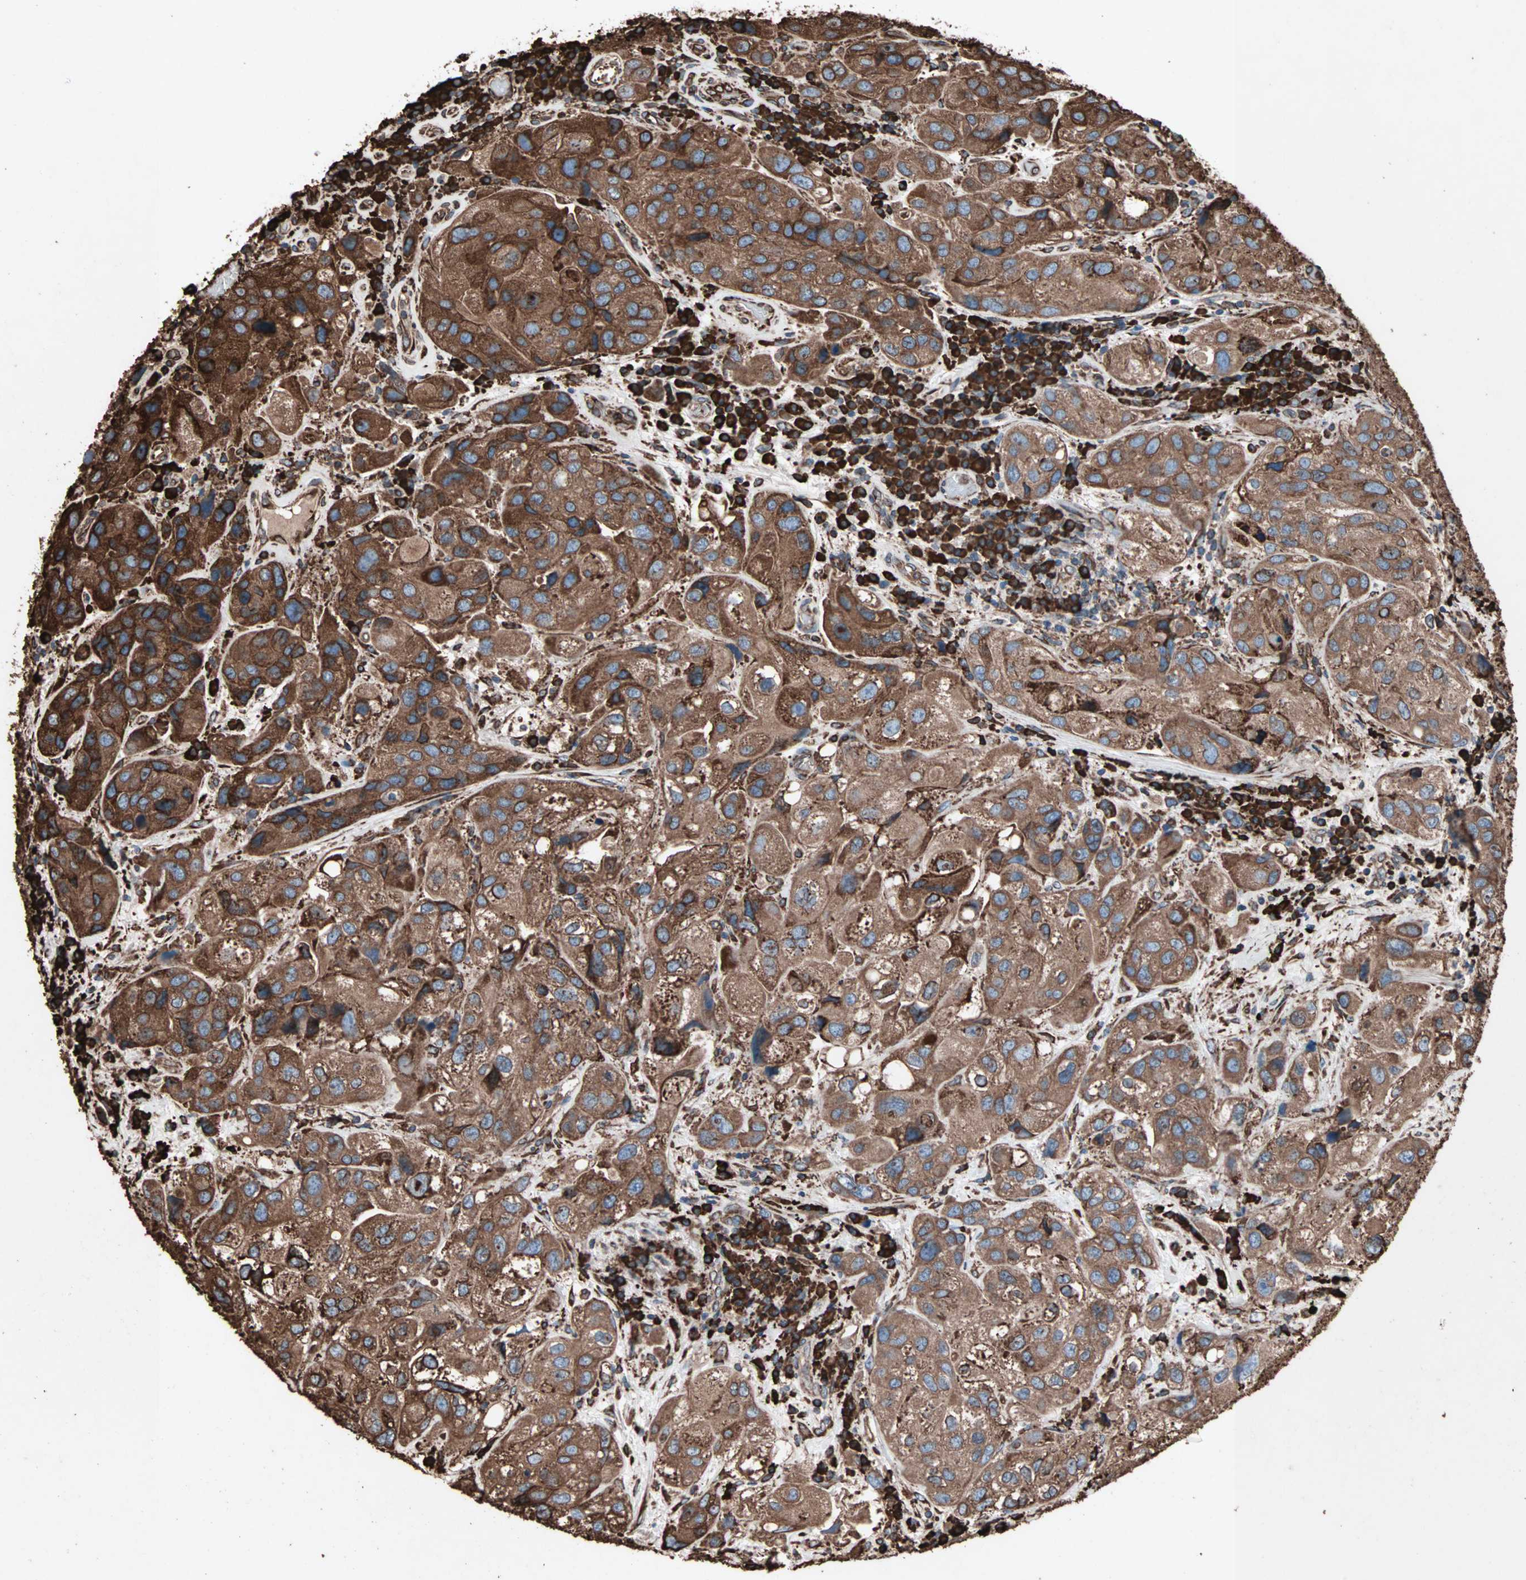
{"staining": {"intensity": "strong", "quantity": ">75%", "location": "cytoplasmic/membranous"}, "tissue": "urothelial cancer", "cell_type": "Tumor cells", "image_type": "cancer", "snomed": [{"axis": "morphology", "description": "Urothelial carcinoma, High grade"}, {"axis": "topography", "description": "Urinary bladder"}], "caption": "Immunohistochemistry staining of urothelial cancer, which reveals high levels of strong cytoplasmic/membranous expression in about >75% of tumor cells indicating strong cytoplasmic/membranous protein positivity. The staining was performed using DAB (3,3'-diaminobenzidine) (brown) for protein detection and nuclei were counterstained in hematoxylin (blue).", "gene": "HSP90B1", "patient": {"sex": "female", "age": 64}}